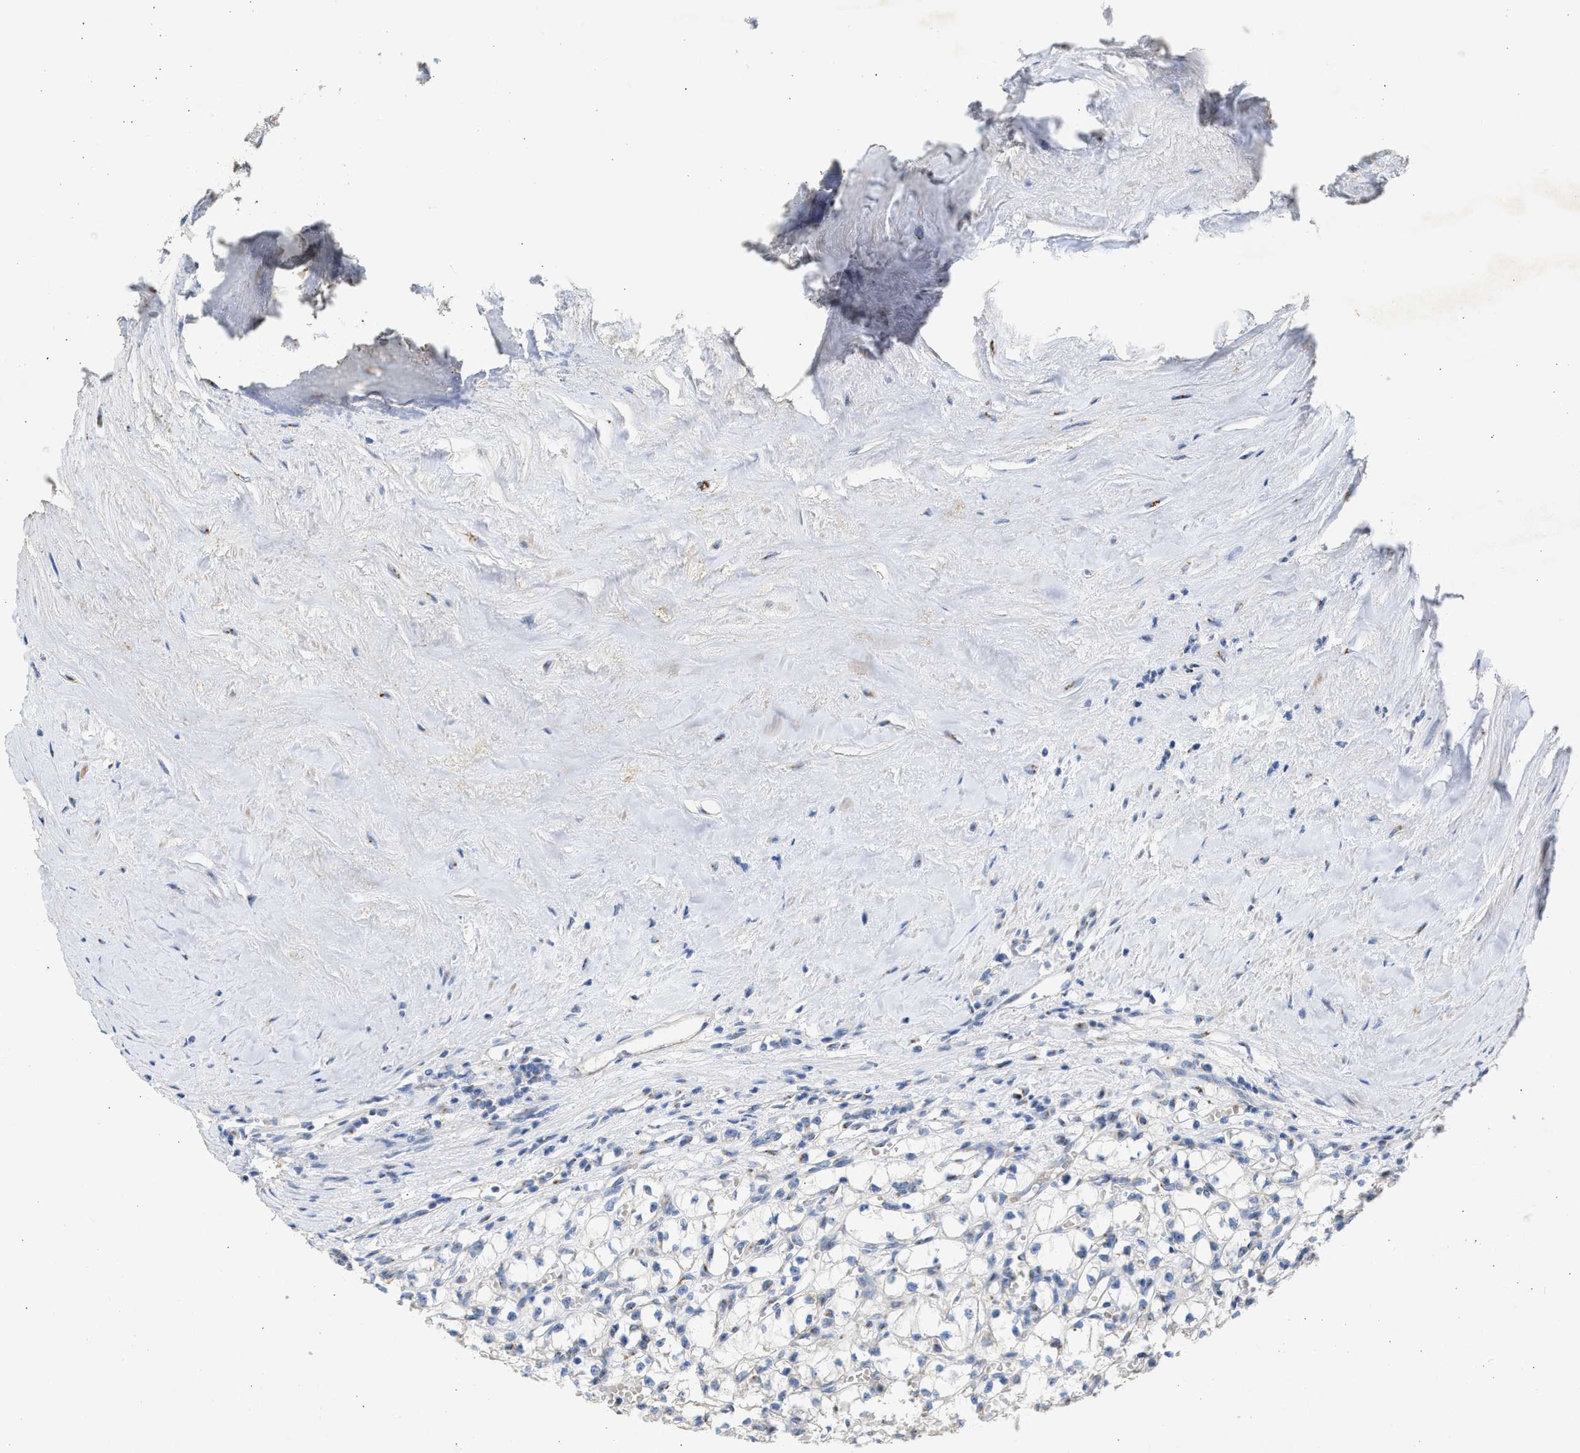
{"staining": {"intensity": "negative", "quantity": "none", "location": "none"}, "tissue": "renal cancer", "cell_type": "Tumor cells", "image_type": "cancer", "snomed": [{"axis": "morphology", "description": "Adenocarcinoma, NOS"}, {"axis": "topography", "description": "Kidney"}], "caption": "An immunohistochemistry image of renal cancer (adenocarcinoma) is shown. There is no staining in tumor cells of renal cancer (adenocarcinoma). (DAB (3,3'-diaminobenzidine) immunohistochemistry visualized using brightfield microscopy, high magnification).", "gene": "IPO8", "patient": {"sex": "male", "age": 56}}